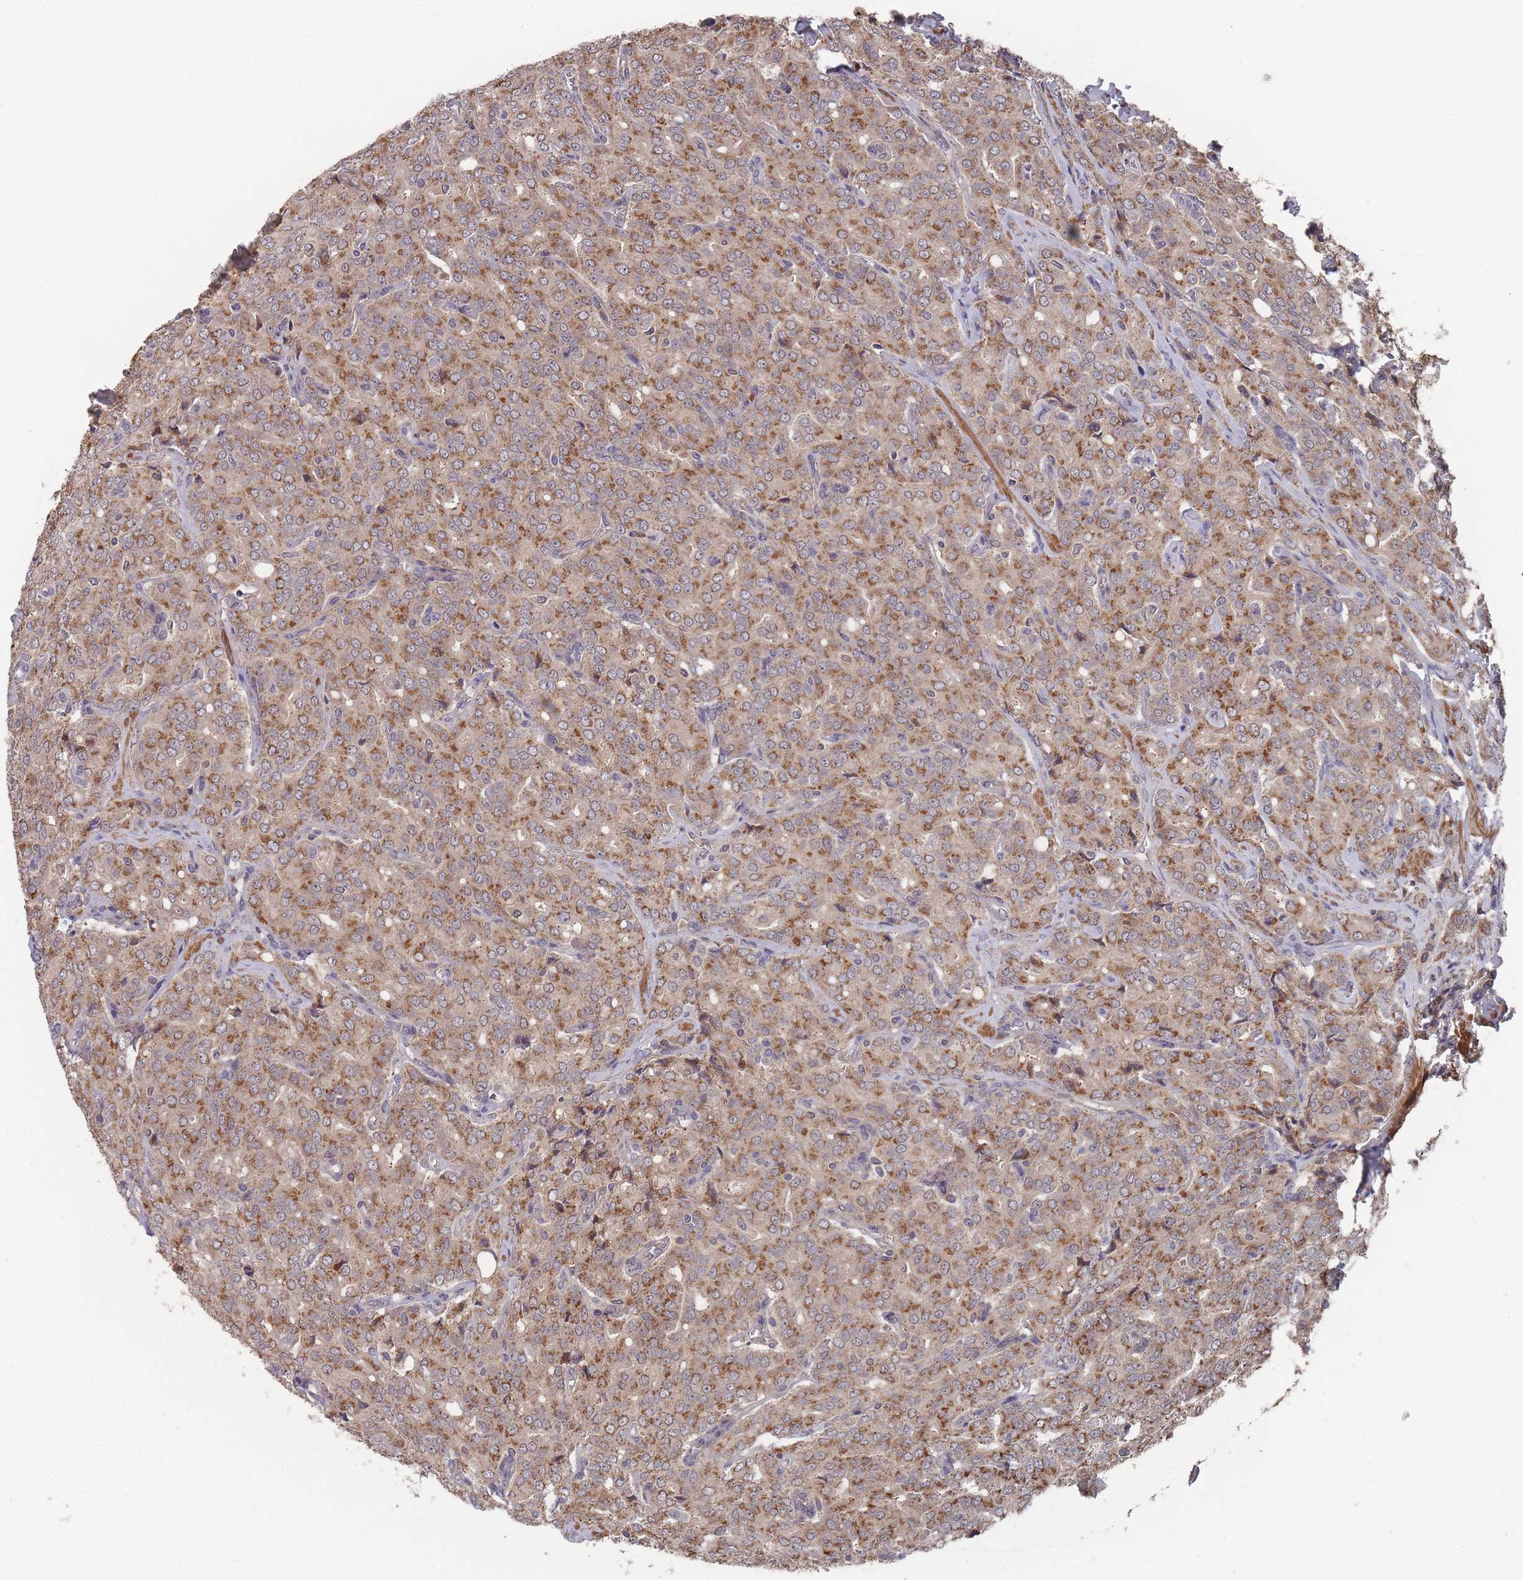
{"staining": {"intensity": "moderate", "quantity": ">75%", "location": "cytoplasmic/membranous"}, "tissue": "prostate cancer", "cell_type": "Tumor cells", "image_type": "cancer", "snomed": [{"axis": "morphology", "description": "Adenocarcinoma, High grade"}, {"axis": "topography", "description": "Prostate"}], "caption": "Human high-grade adenocarcinoma (prostate) stained with a protein marker displays moderate staining in tumor cells.", "gene": "SF3B1", "patient": {"sex": "male", "age": 68}}